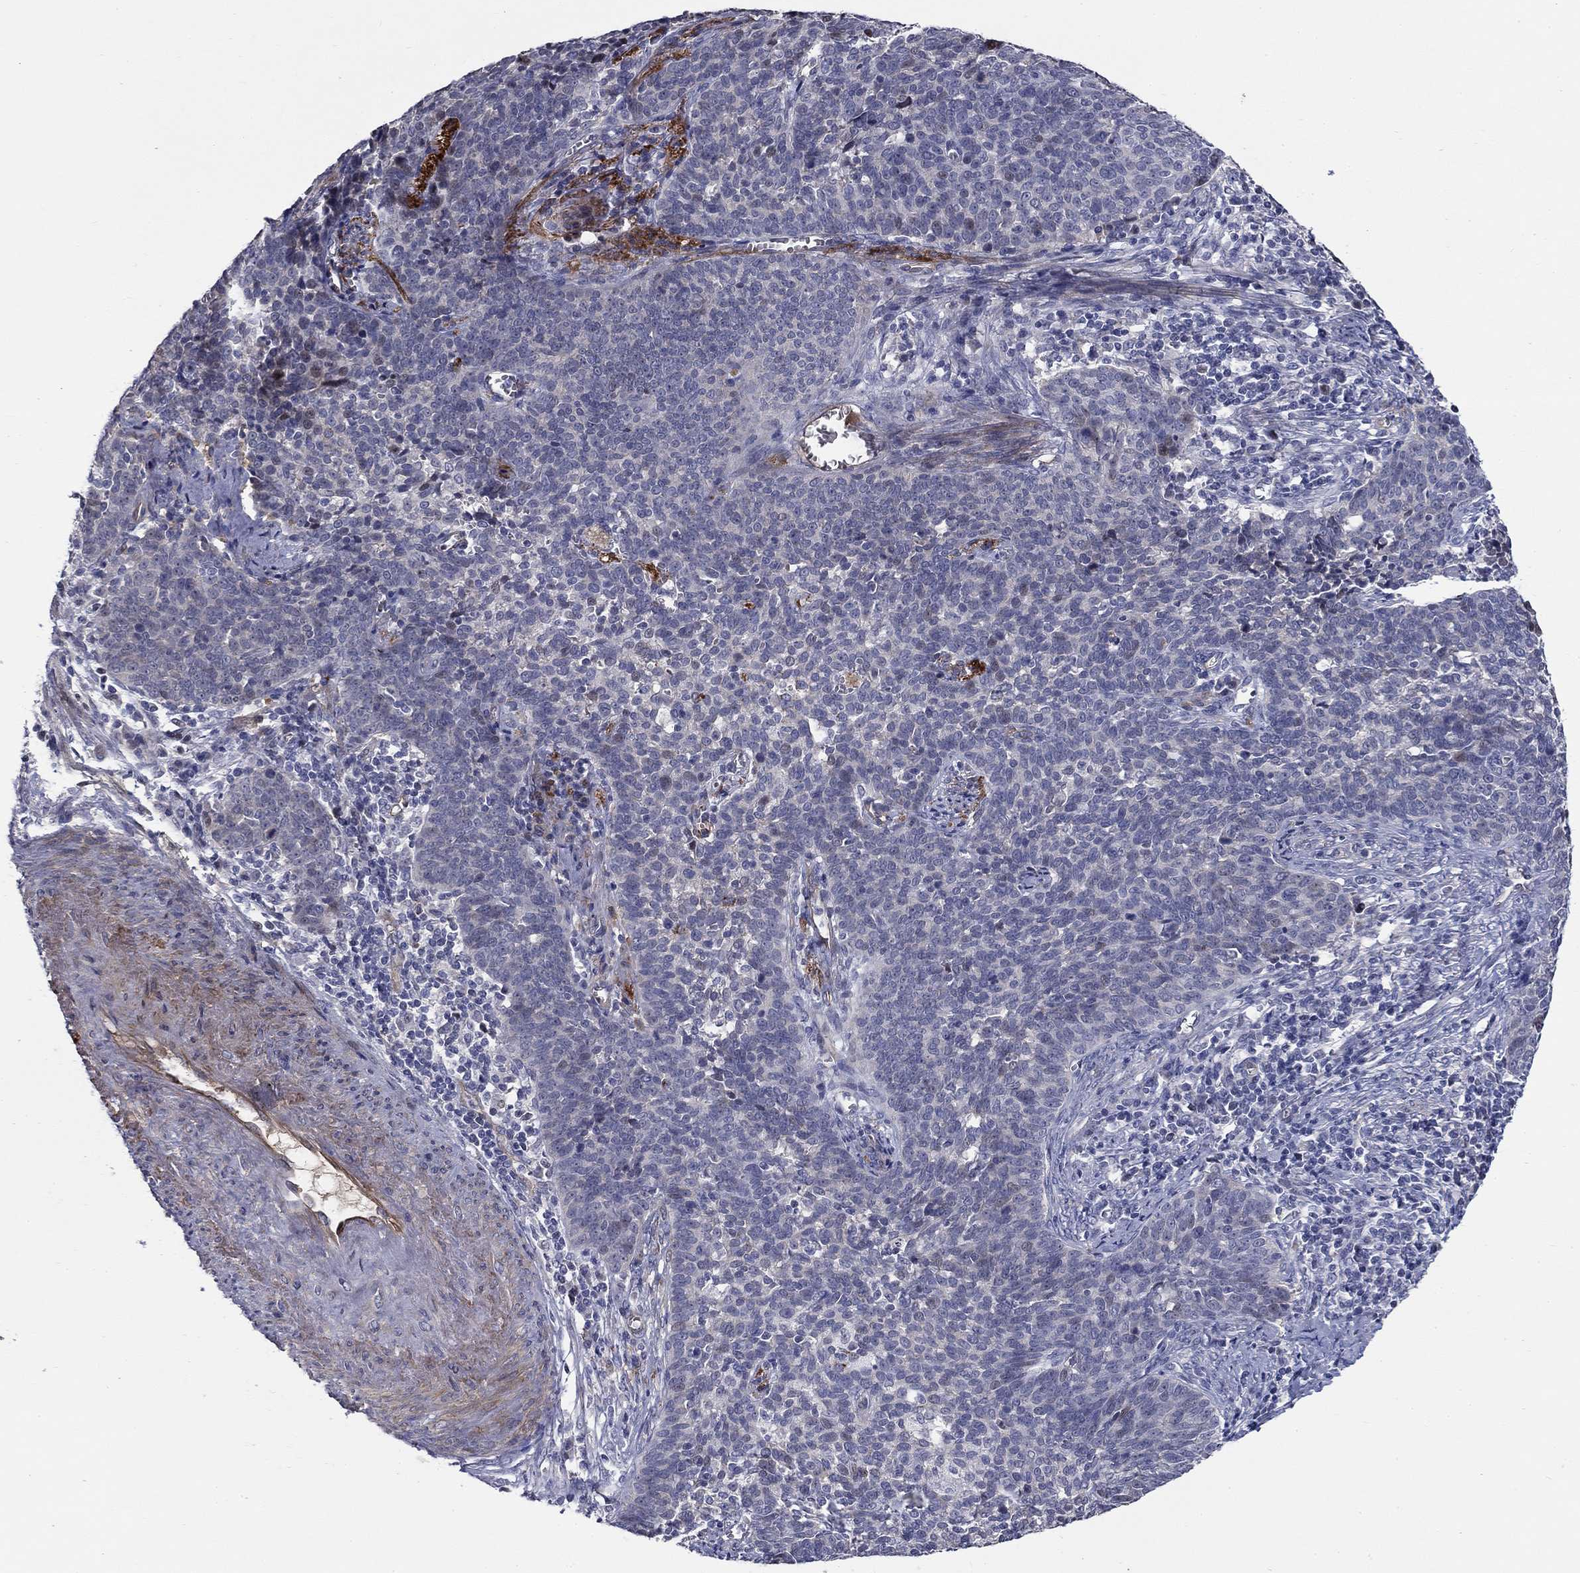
{"staining": {"intensity": "negative", "quantity": "none", "location": "none"}, "tissue": "cervical cancer", "cell_type": "Tumor cells", "image_type": "cancer", "snomed": [{"axis": "morphology", "description": "Squamous cell carcinoma, NOS"}, {"axis": "topography", "description": "Cervix"}], "caption": "DAB immunohistochemical staining of cervical squamous cell carcinoma exhibits no significant positivity in tumor cells.", "gene": "SLC1A1", "patient": {"sex": "female", "age": 39}}